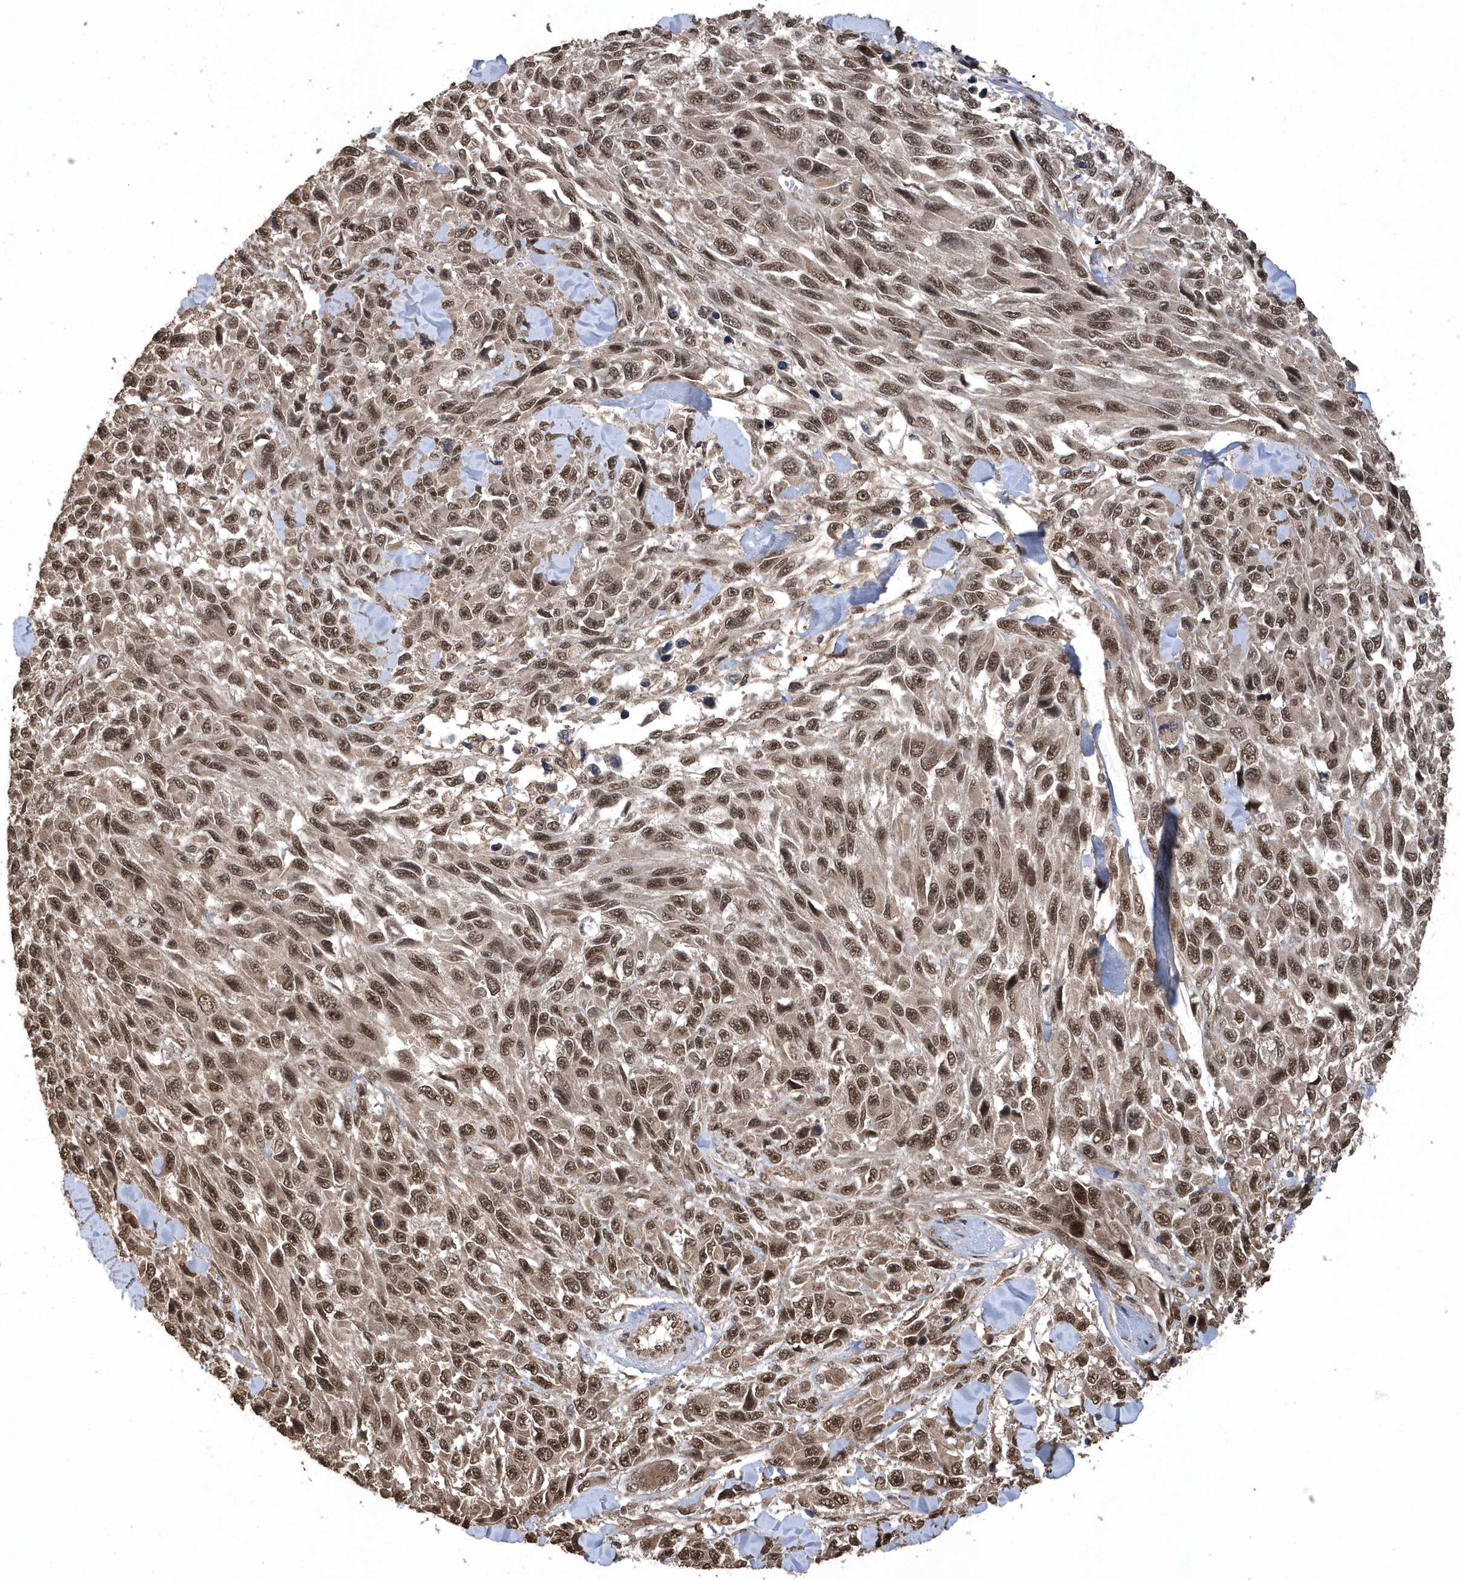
{"staining": {"intensity": "moderate", "quantity": ">75%", "location": "nuclear"}, "tissue": "melanoma", "cell_type": "Tumor cells", "image_type": "cancer", "snomed": [{"axis": "morphology", "description": "Malignant melanoma, NOS"}, {"axis": "topography", "description": "Skin"}], "caption": "An IHC histopathology image of tumor tissue is shown. Protein staining in brown shows moderate nuclear positivity in malignant melanoma within tumor cells.", "gene": "INTS12", "patient": {"sex": "female", "age": 96}}